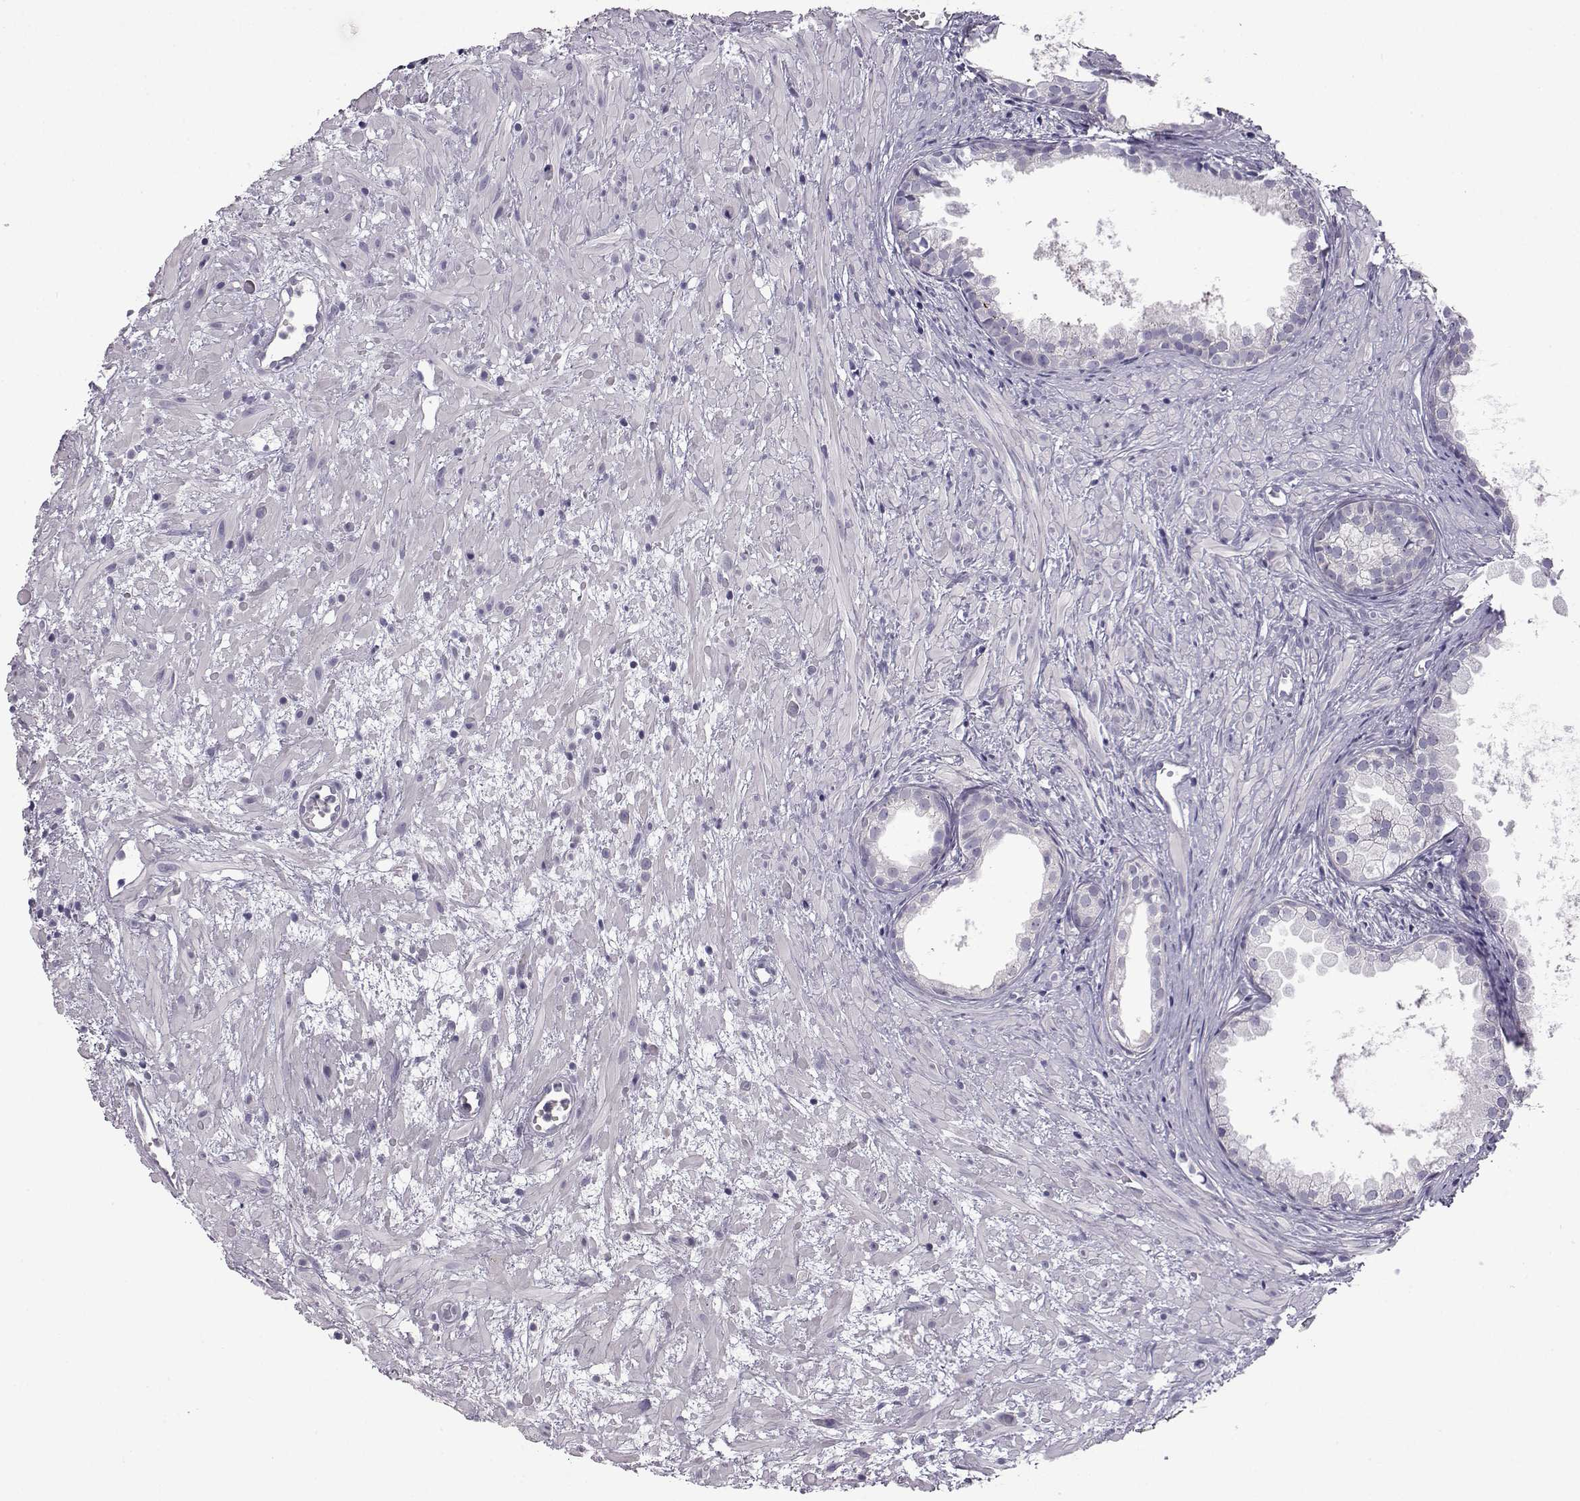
{"staining": {"intensity": "negative", "quantity": "none", "location": "none"}, "tissue": "prostate cancer", "cell_type": "Tumor cells", "image_type": "cancer", "snomed": [{"axis": "morphology", "description": "Adenocarcinoma, High grade"}, {"axis": "topography", "description": "Prostate"}], "caption": "Tumor cells show no significant expression in high-grade adenocarcinoma (prostate).", "gene": "VGF", "patient": {"sex": "male", "age": 79}}